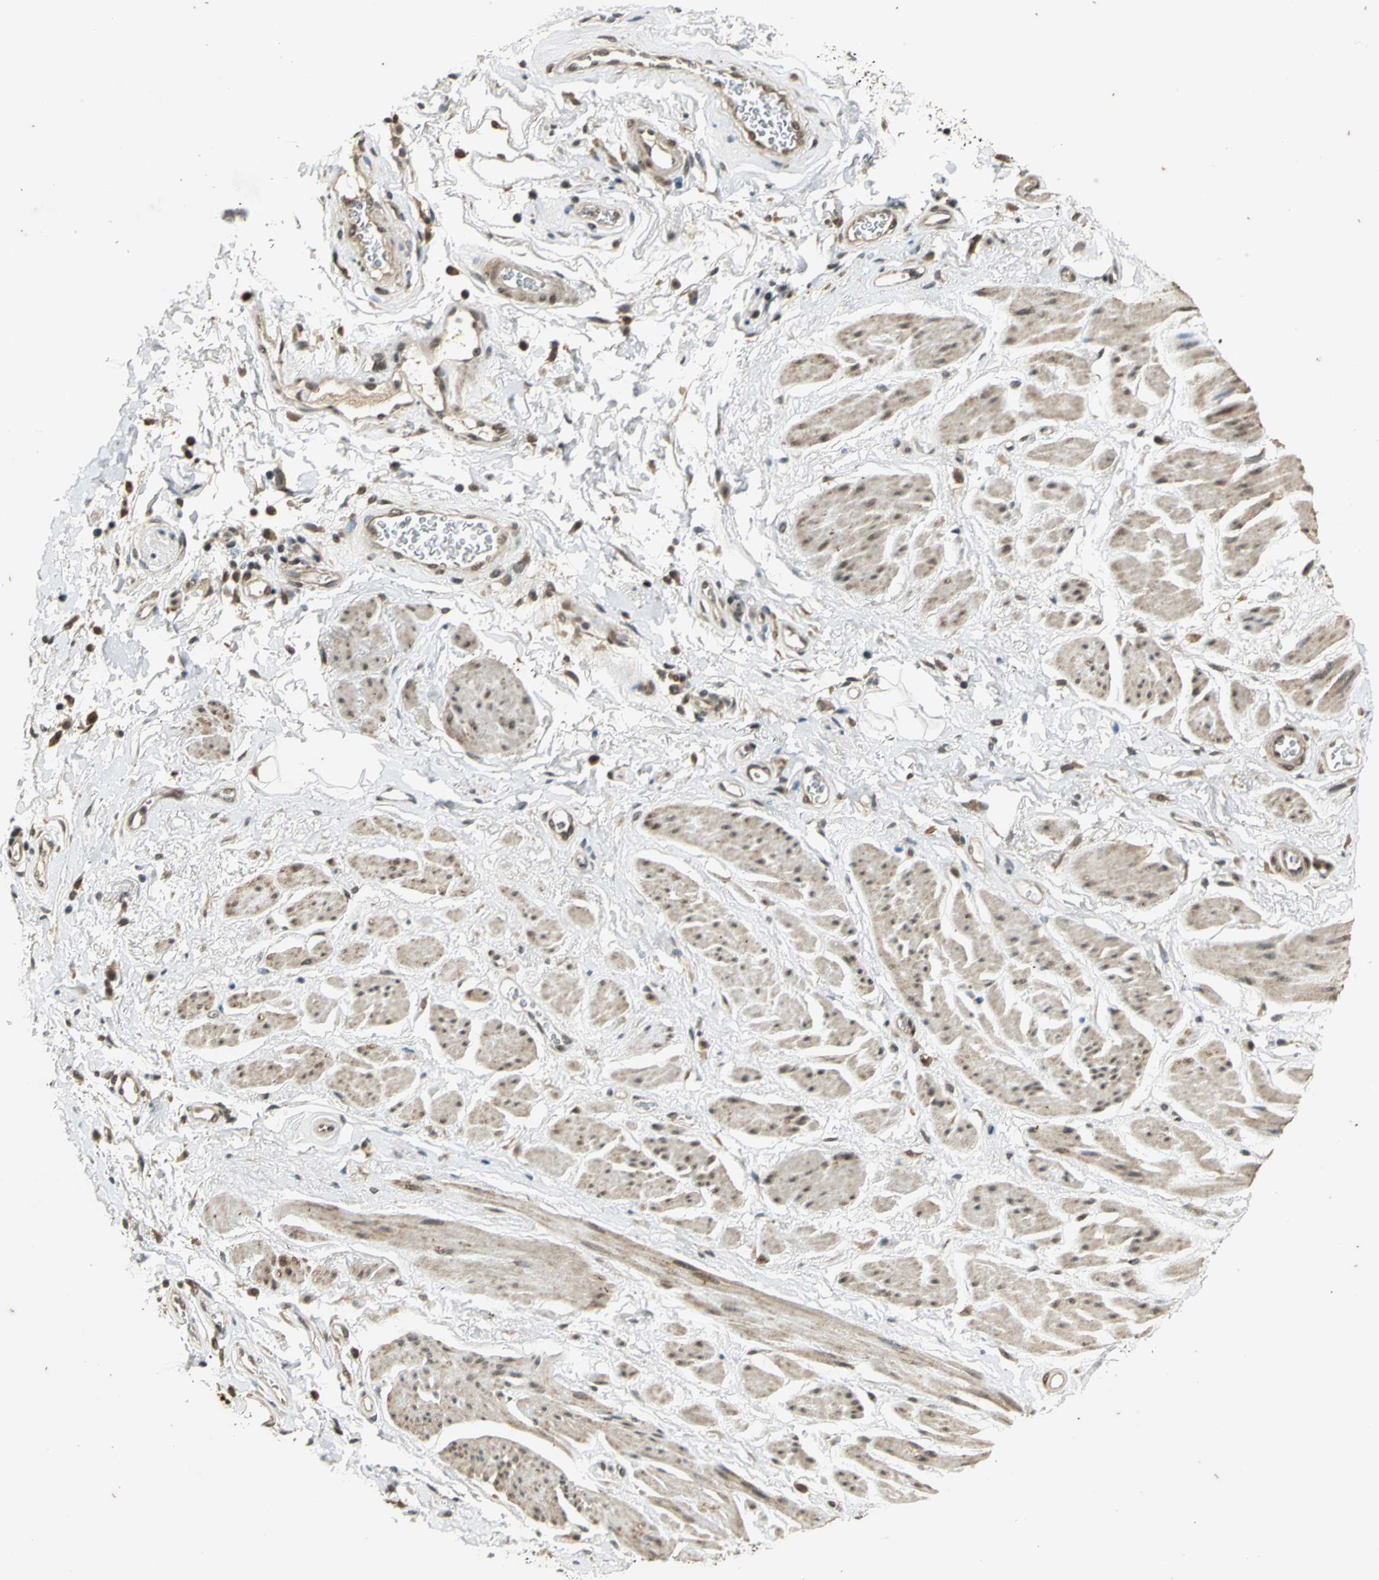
{"staining": {"intensity": "weak", "quantity": ">75%", "location": "cytoplasmic/membranous,nuclear"}, "tissue": "adipose tissue", "cell_type": "Adipocytes", "image_type": "normal", "snomed": [{"axis": "morphology", "description": "Normal tissue, NOS"}, {"axis": "topography", "description": "Soft tissue"}, {"axis": "topography", "description": "Peripheral nerve tissue"}], "caption": "DAB (3,3'-diaminobenzidine) immunohistochemical staining of benign human adipose tissue displays weak cytoplasmic/membranous,nuclear protein expression in about >75% of adipocytes. (DAB (3,3'-diaminobenzidine) = brown stain, brightfield microscopy at high magnification).", "gene": "NOTCH3", "patient": {"sex": "female", "age": 71}}